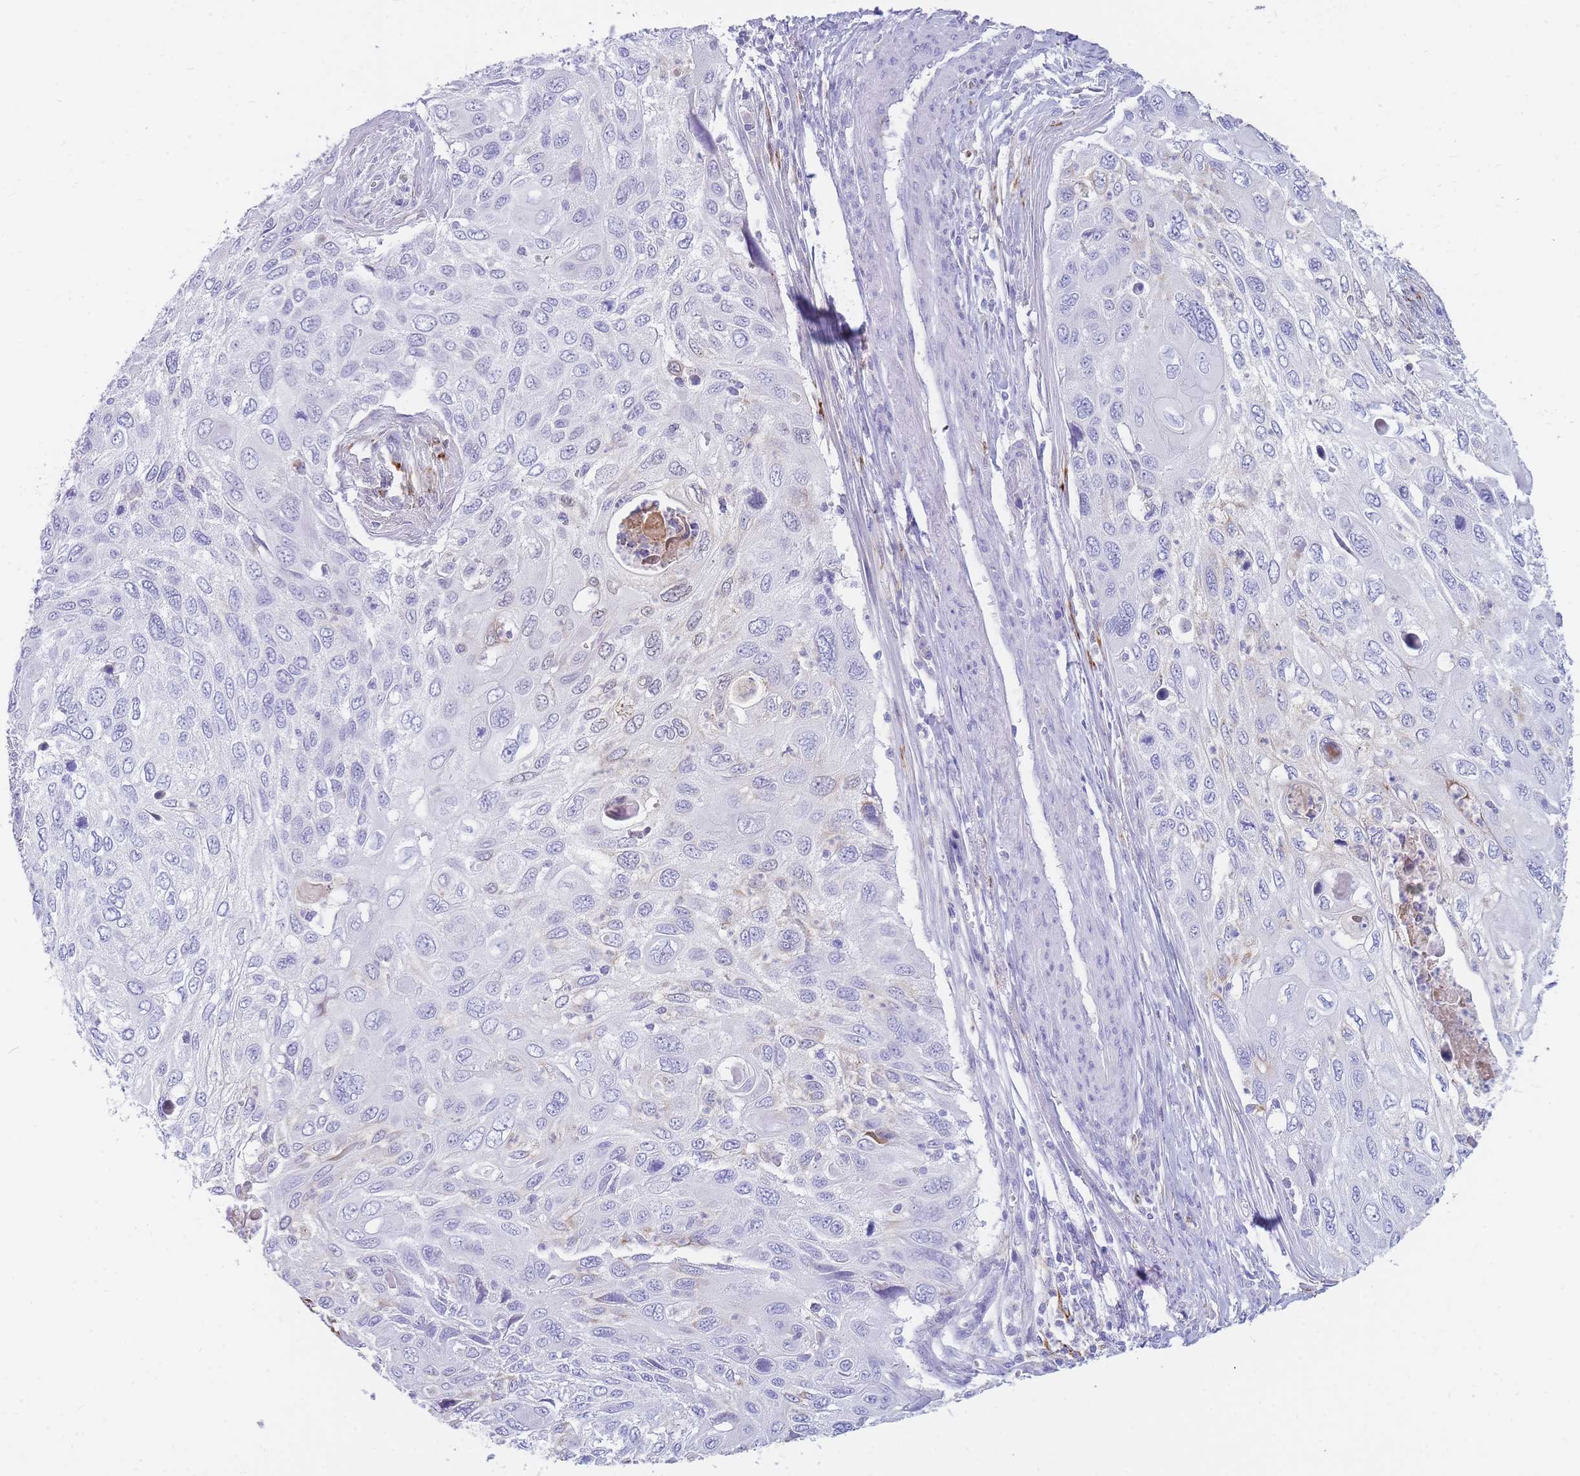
{"staining": {"intensity": "weak", "quantity": "<25%", "location": "cytoplasmic/membranous"}, "tissue": "cervical cancer", "cell_type": "Tumor cells", "image_type": "cancer", "snomed": [{"axis": "morphology", "description": "Squamous cell carcinoma, NOS"}, {"axis": "topography", "description": "Cervix"}], "caption": "Tumor cells show no significant positivity in squamous cell carcinoma (cervical). Nuclei are stained in blue.", "gene": "NKX1-2", "patient": {"sex": "female", "age": 70}}